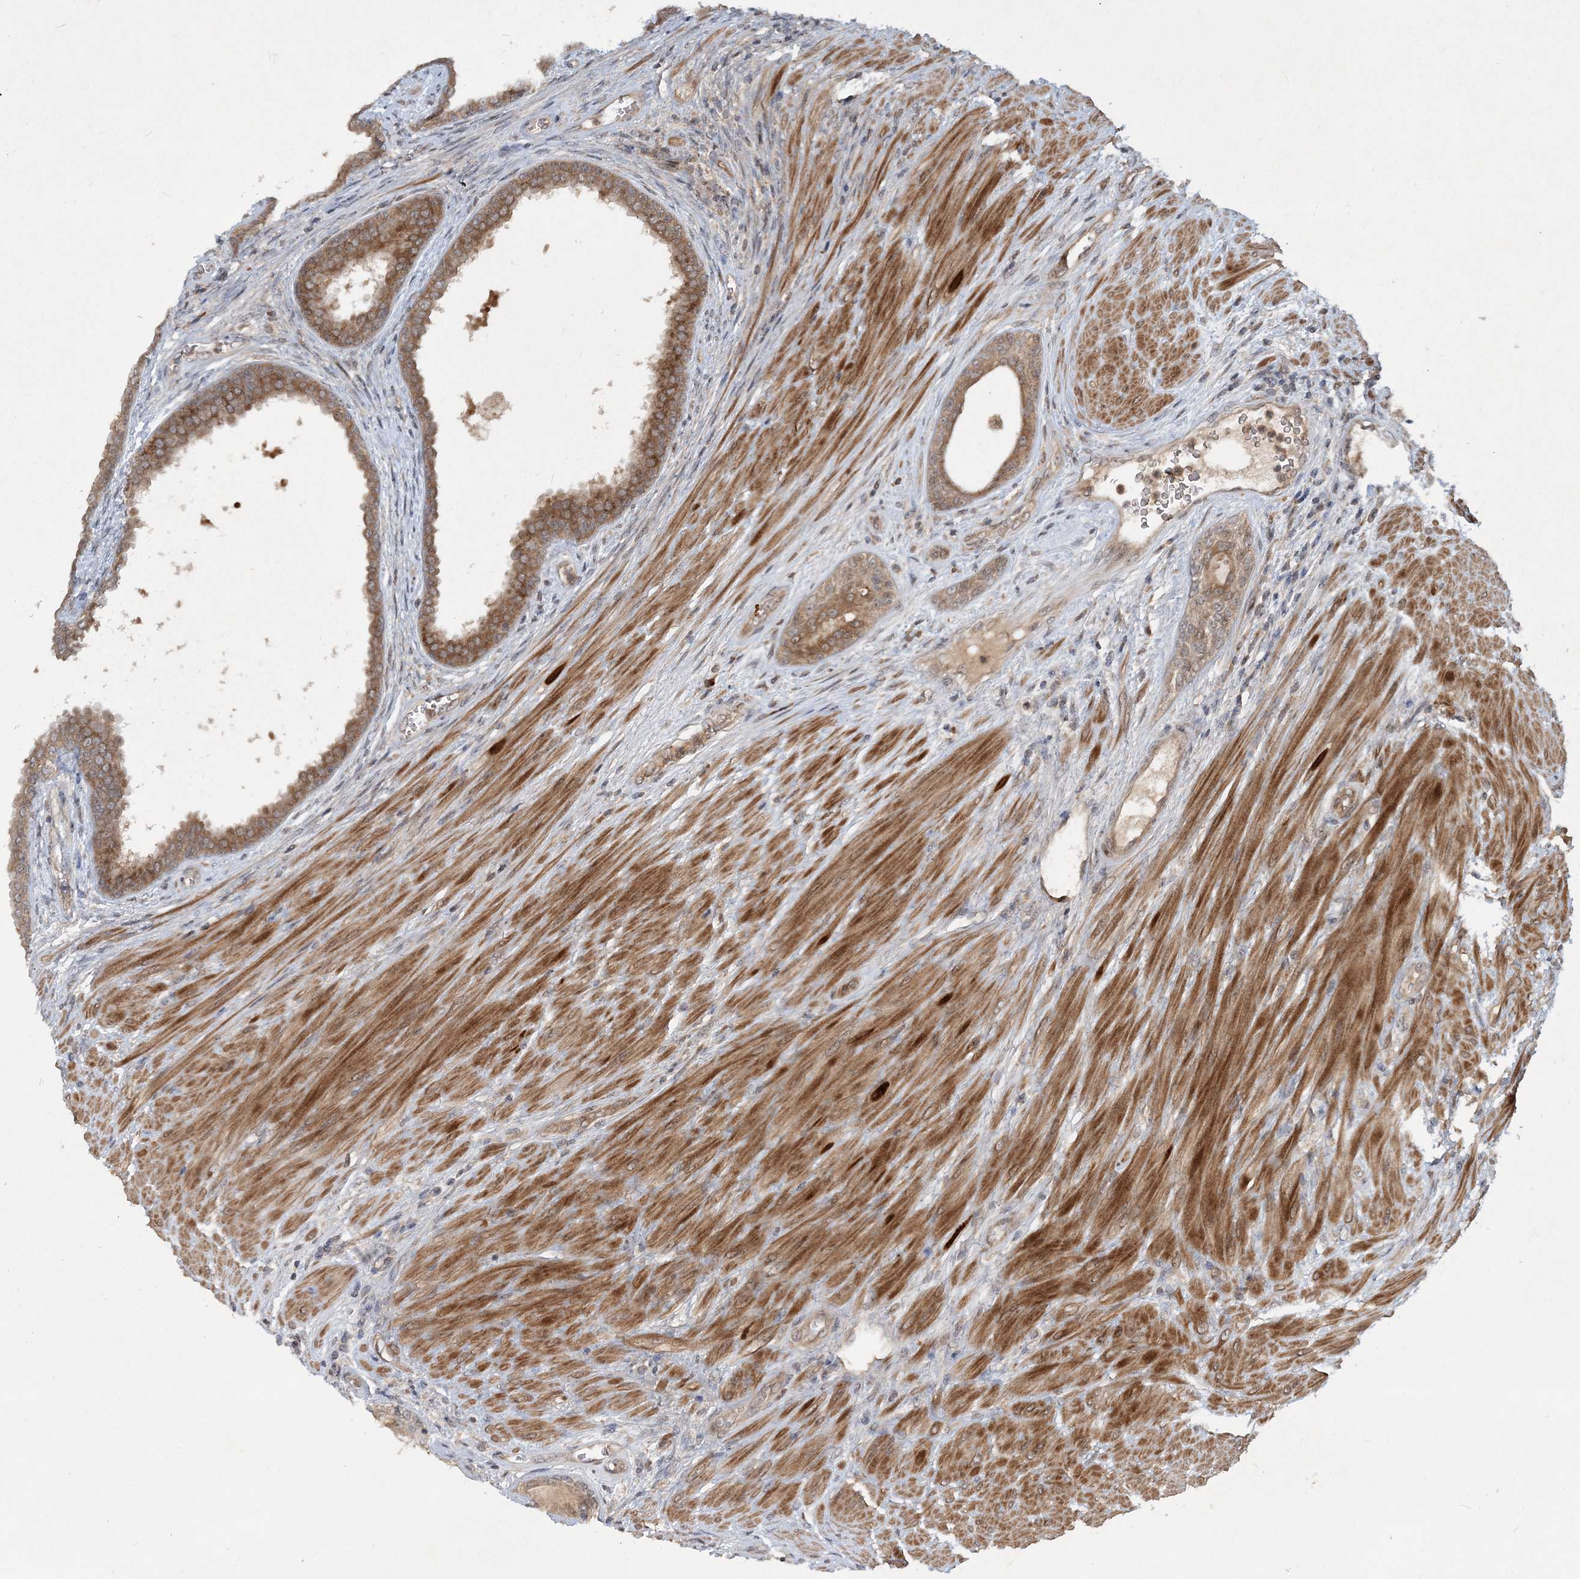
{"staining": {"intensity": "moderate", "quantity": ">75%", "location": "cytoplasmic/membranous"}, "tissue": "prostate cancer", "cell_type": "Tumor cells", "image_type": "cancer", "snomed": [{"axis": "morphology", "description": "Normal tissue, NOS"}, {"axis": "morphology", "description": "Adenocarcinoma, Low grade"}, {"axis": "topography", "description": "Prostate"}, {"axis": "topography", "description": "Peripheral nerve tissue"}], "caption": "Immunohistochemistry (IHC) of human adenocarcinoma (low-grade) (prostate) exhibits medium levels of moderate cytoplasmic/membranous positivity in approximately >75% of tumor cells.", "gene": "UBR3", "patient": {"sex": "male", "age": 71}}